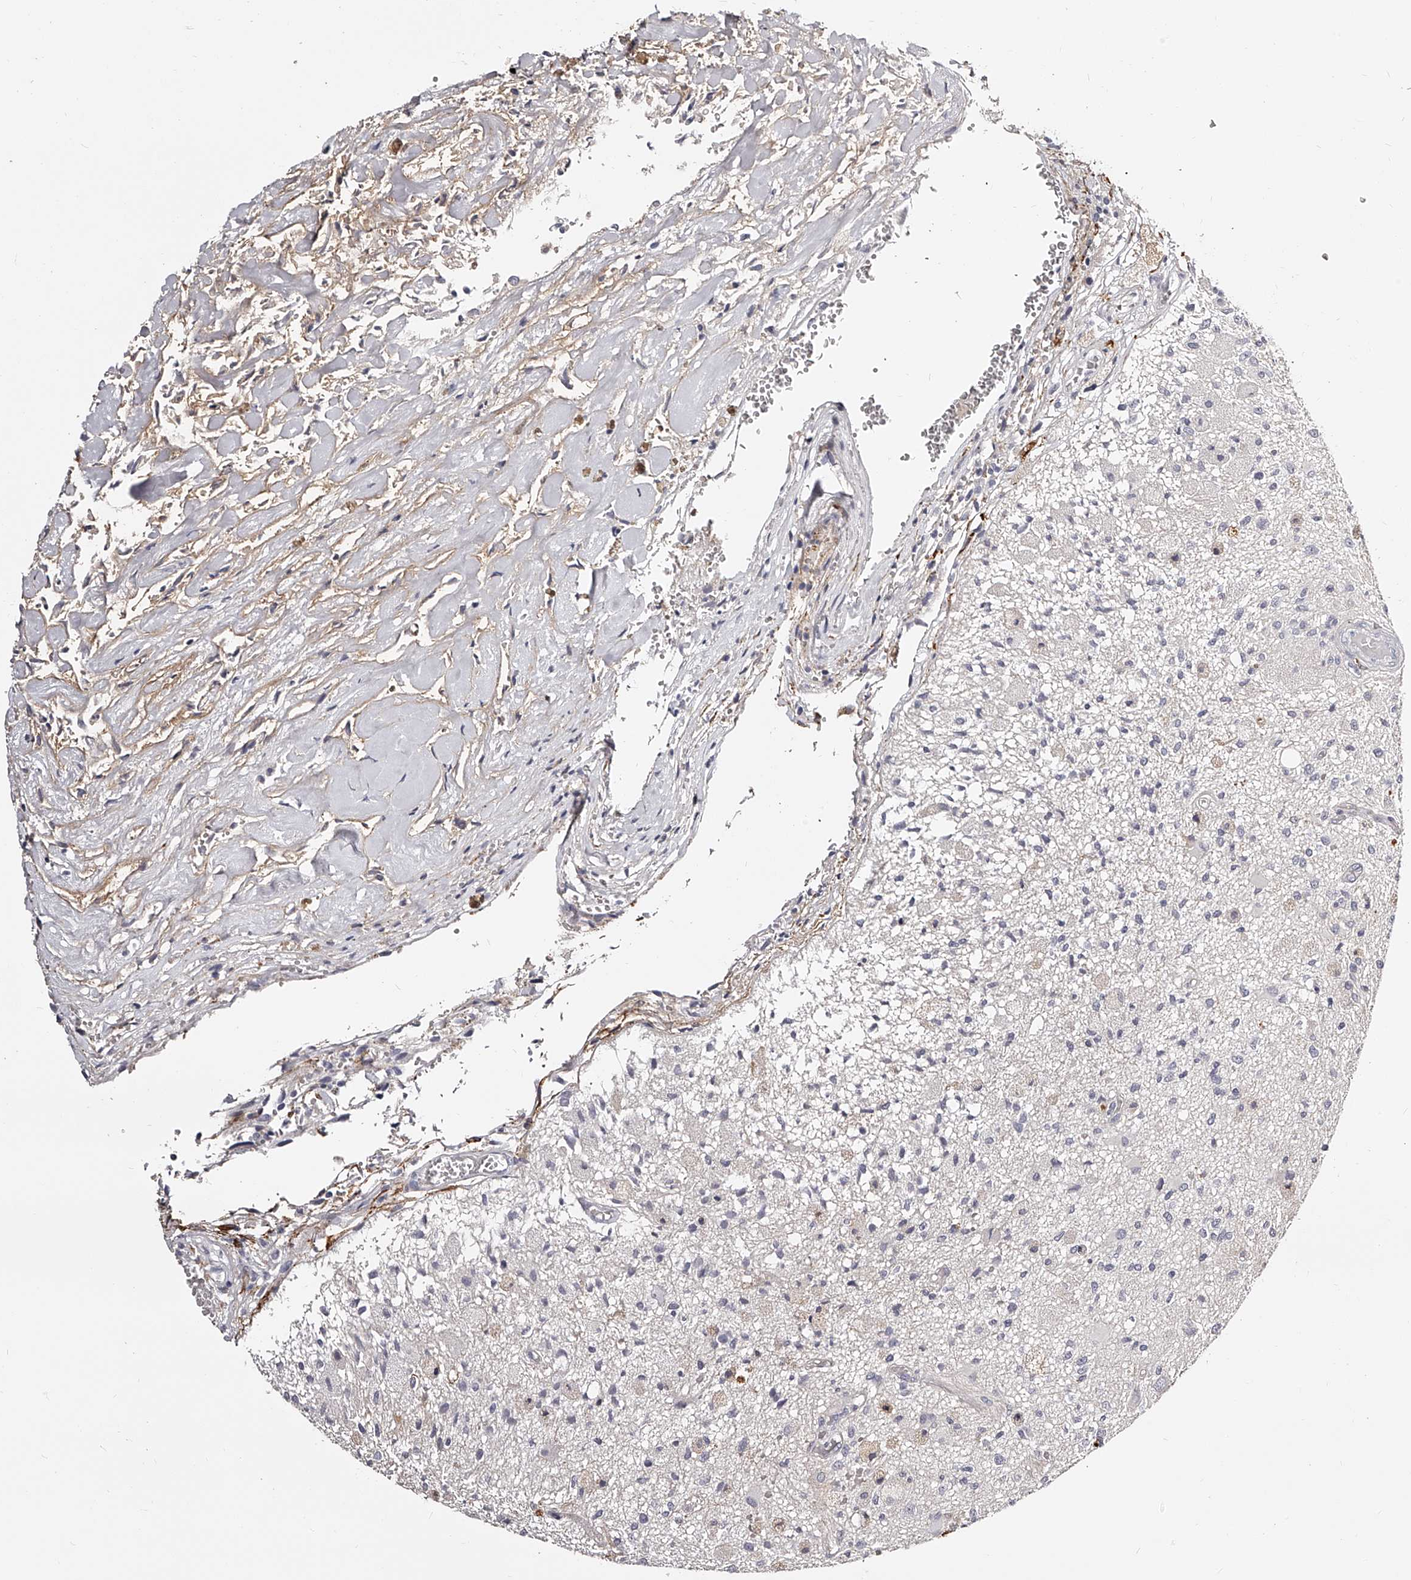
{"staining": {"intensity": "negative", "quantity": "none", "location": "none"}, "tissue": "glioma", "cell_type": "Tumor cells", "image_type": "cancer", "snomed": [{"axis": "morphology", "description": "Normal tissue, NOS"}, {"axis": "morphology", "description": "Glioma, malignant, High grade"}, {"axis": "topography", "description": "Cerebral cortex"}], "caption": "Protein analysis of malignant high-grade glioma exhibits no significant expression in tumor cells.", "gene": "CD82", "patient": {"sex": "male", "age": 77}}